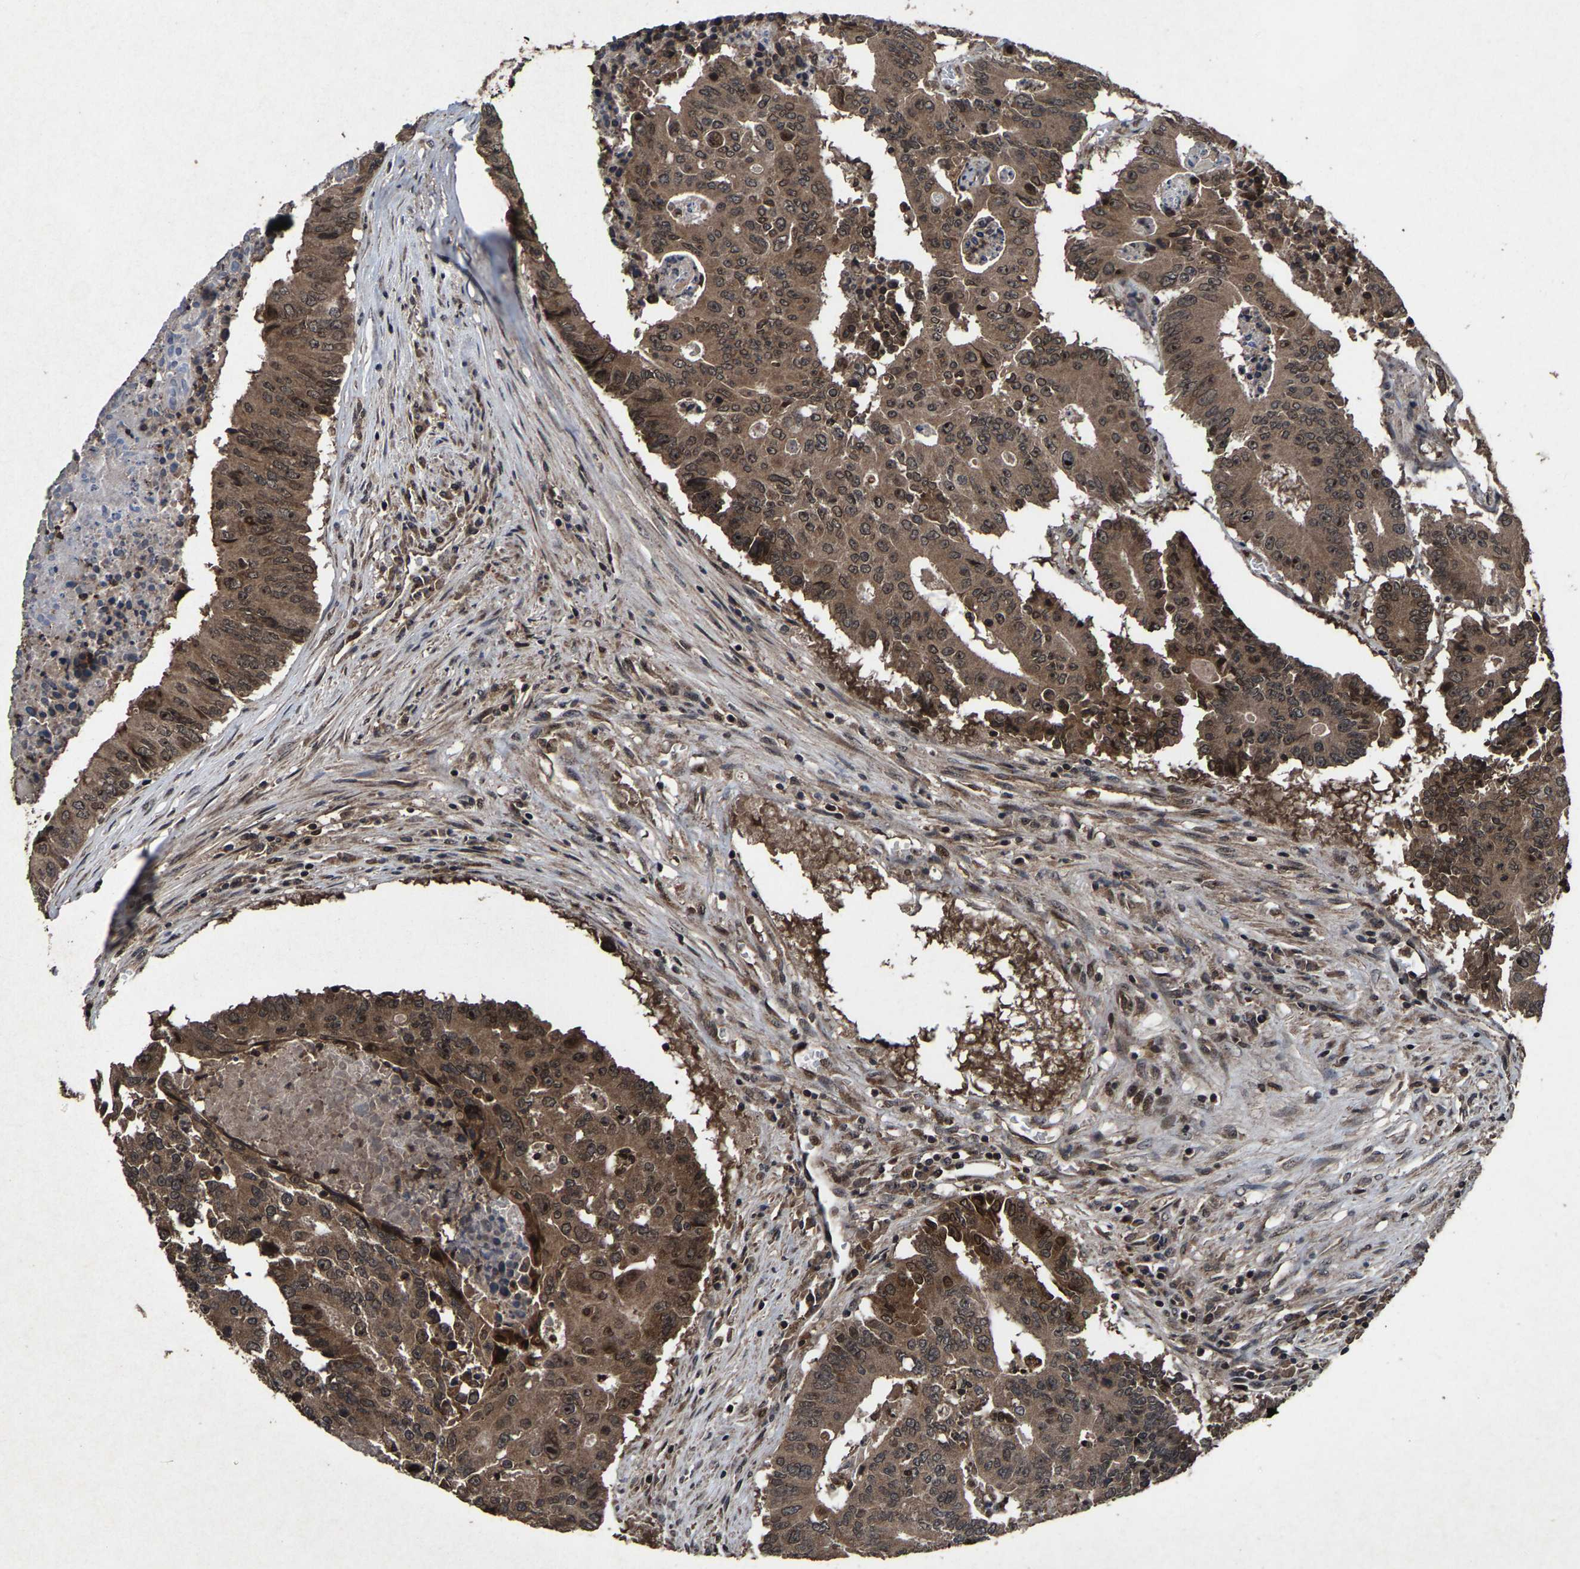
{"staining": {"intensity": "moderate", "quantity": ">75%", "location": "cytoplasmic/membranous,nuclear"}, "tissue": "colorectal cancer", "cell_type": "Tumor cells", "image_type": "cancer", "snomed": [{"axis": "morphology", "description": "Adenocarcinoma, NOS"}, {"axis": "topography", "description": "Colon"}], "caption": "IHC of colorectal cancer displays medium levels of moderate cytoplasmic/membranous and nuclear positivity in about >75% of tumor cells. Using DAB (brown) and hematoxylin (blue) stains, captured at high magnification using brightfield microscopy.", "gene": "HAUS6", "patient": {"sex": "male", "age": 87}}